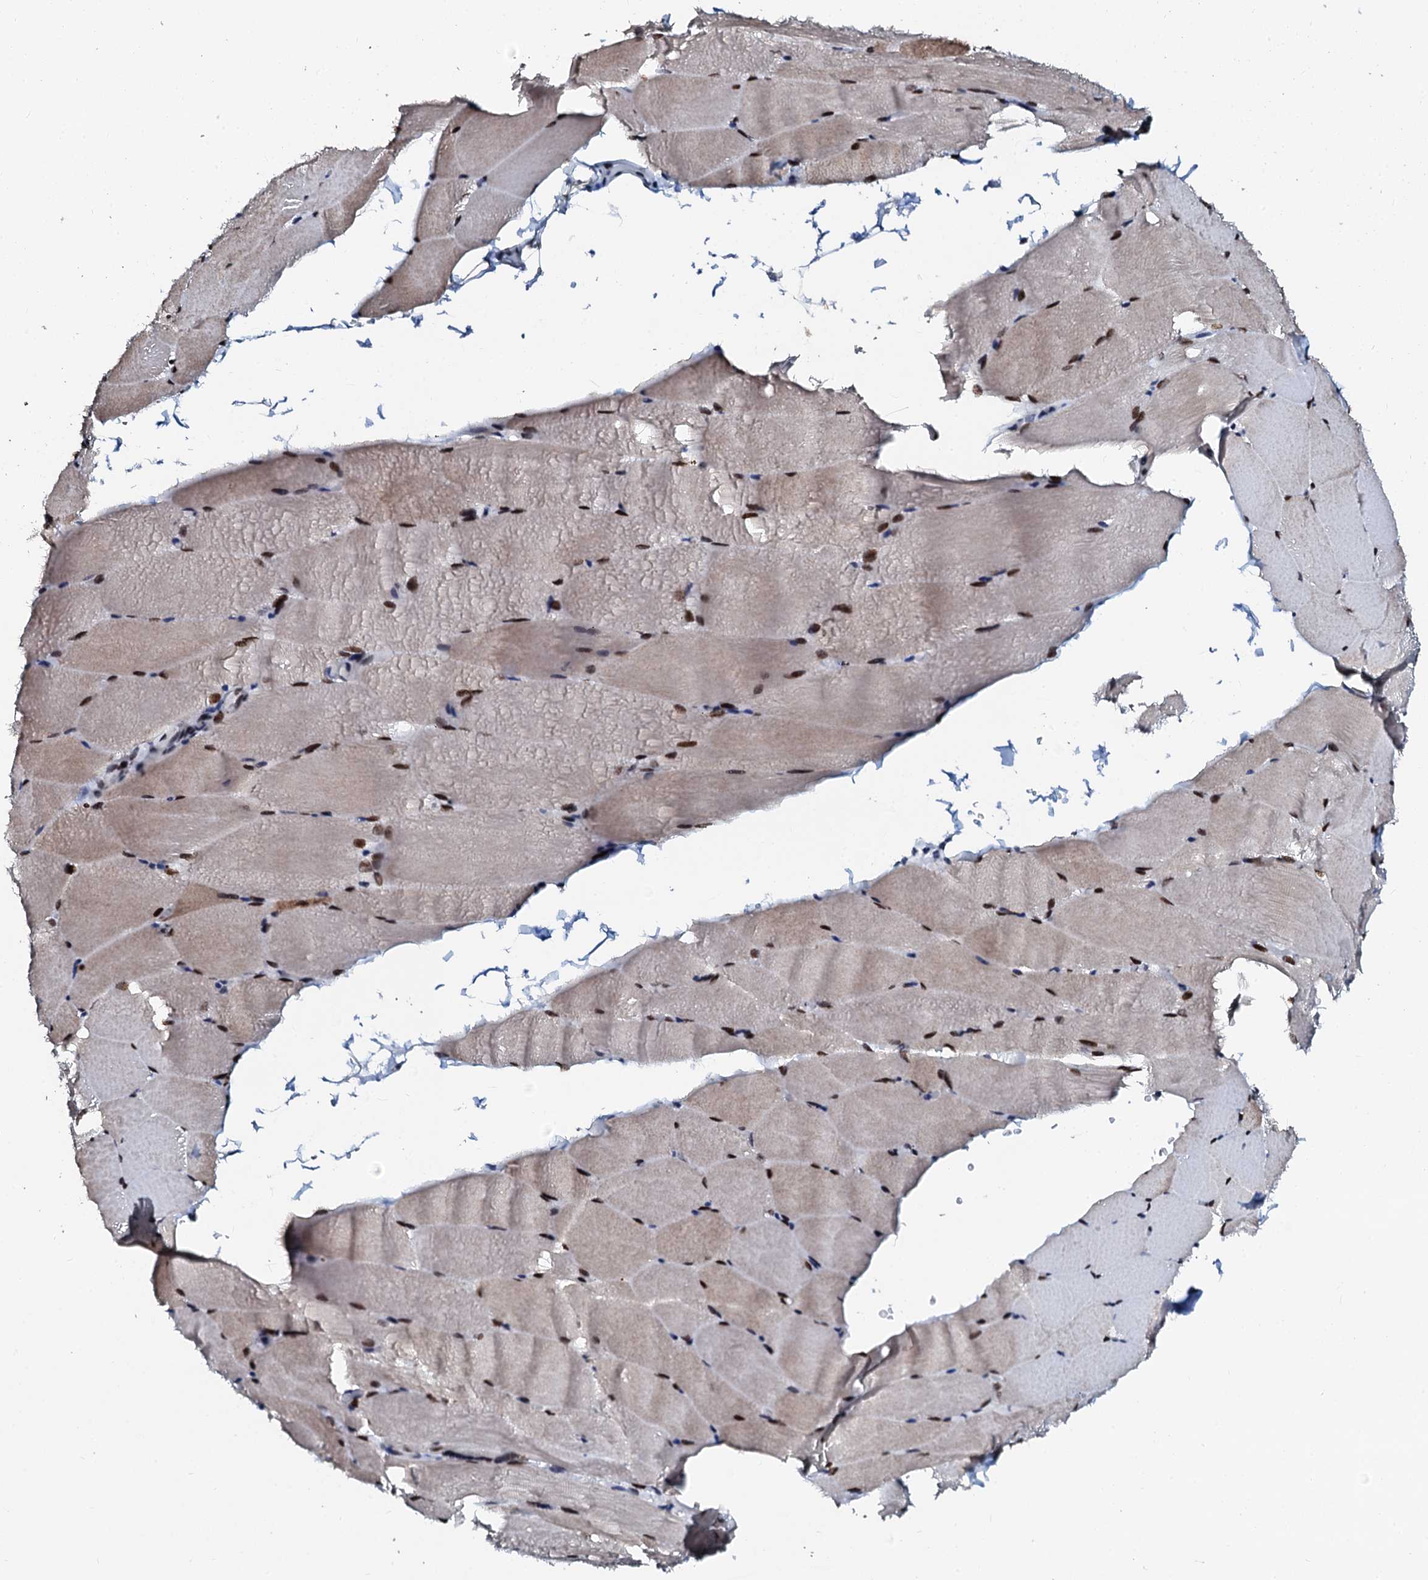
{"staining": {"intensity": "strong", "quantity": ">75%", "location": "nuclear"}, "tissue": "skeletal muscle", "cell_type": "Myocytes", "image_type": "normal", "snomed": [{"axis": "morphology", "description": "Normal tissue, NOS"}, {"axis": "topography", "description": "Skeletal muscle"}, {"axis": "topography", "description": "Parathyroid gland"}], "caption": "Skeletal muscle stained with a brown dye shows strong nuclear positive staining in about >75% of myocytes.", "gene": "SLTM", "patient": {"sex": "female", "age": 37}}